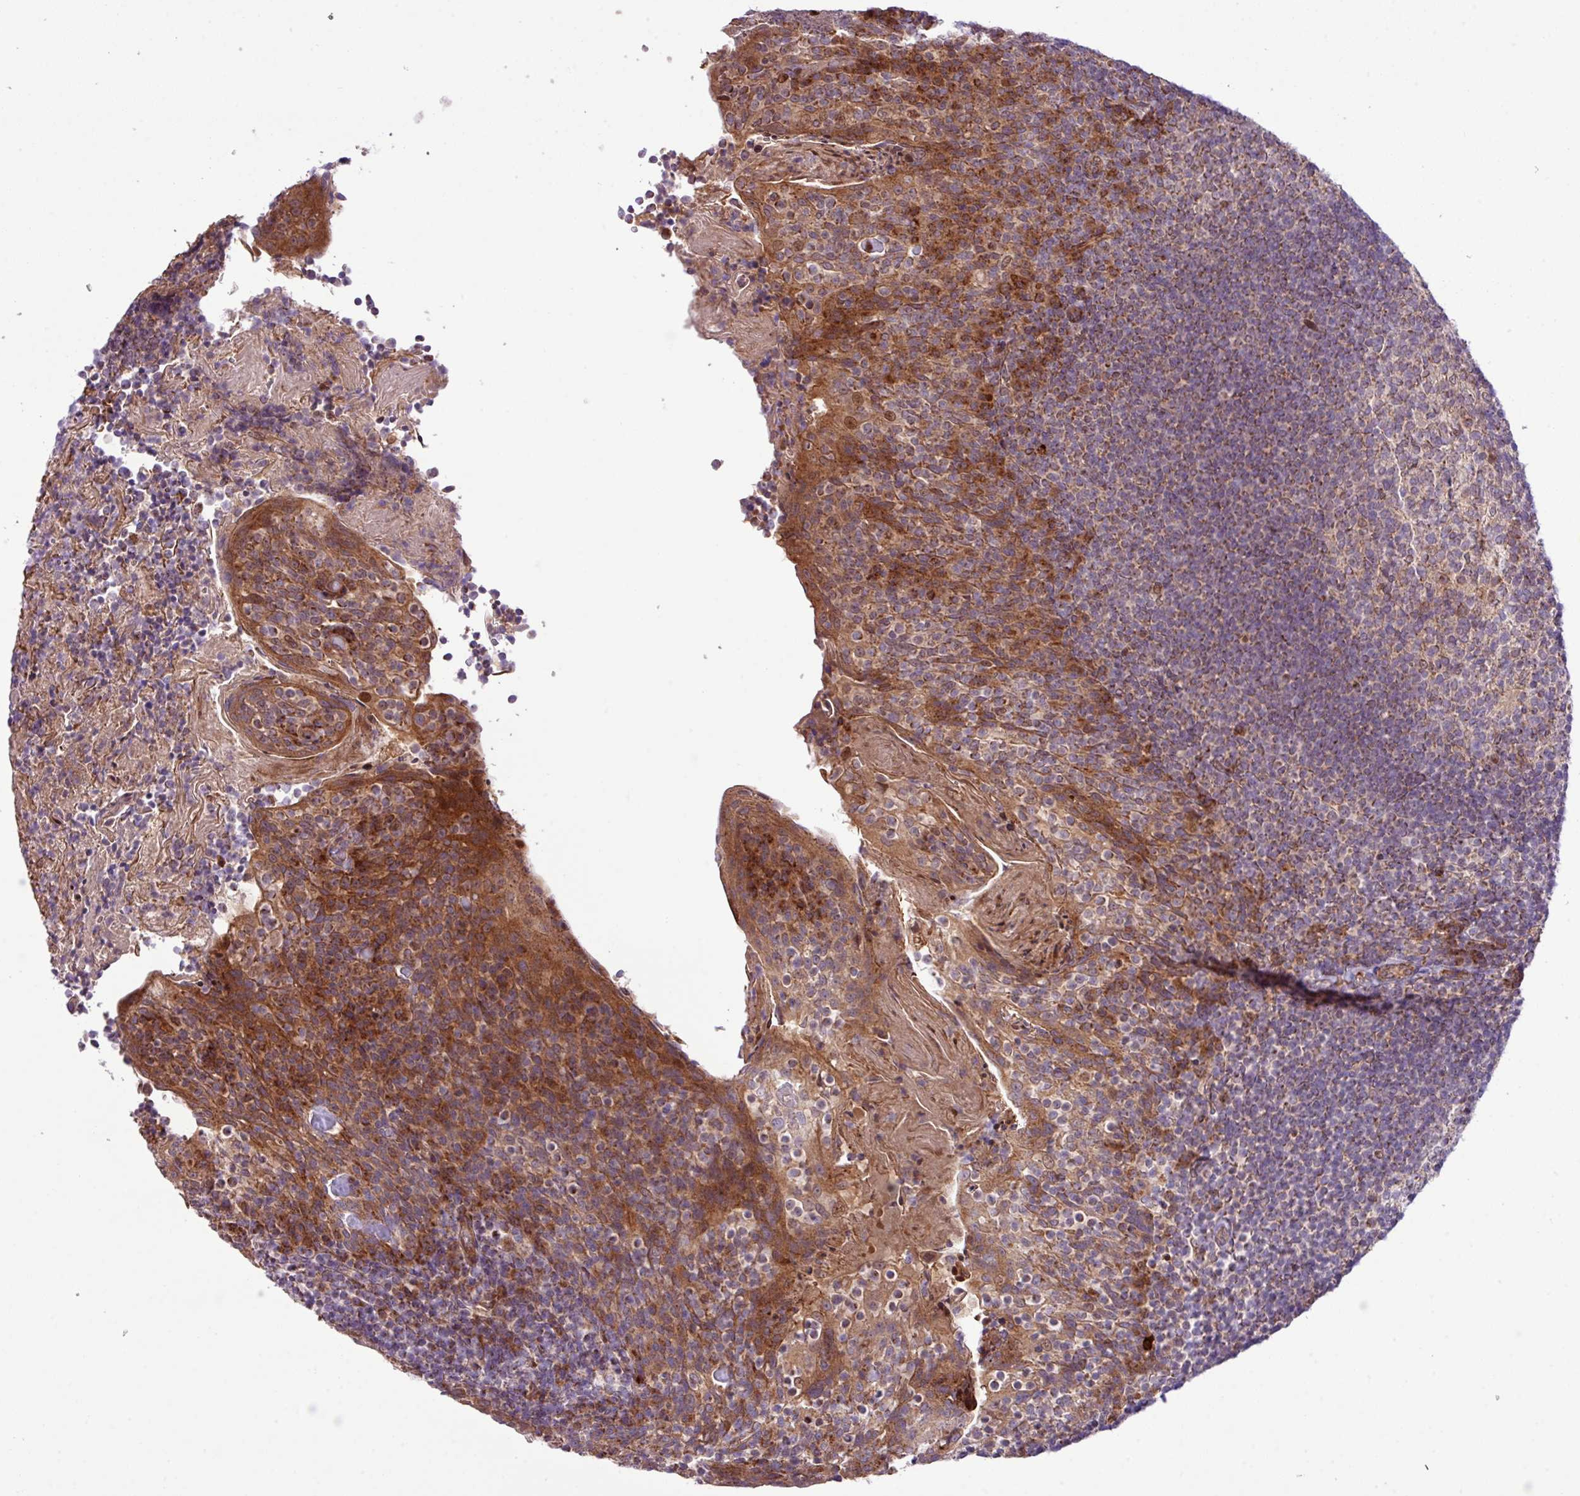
{"staining": {"intensity": "moderate", "quantity": "25%-75%", "location": "cytoplasmic/membranous"}, "tissue": "tonsil", "cell_type": "Germinal center cells", "image_type": "normal", "snomed": [{"axis": "morphology", "description": "Normal tissue, NOS"}, {"axis": "topography", "description": "Tonsil"}], "caption": "High-power microscopy captured an IHC micrograph of benign tonsil, revealing moderate cytoplasmic/membranous positivity in approximately 25%-75% of germinal center cells.", "gene": "B3GNT9", "patient": {"sex": "female", "age": 10}}